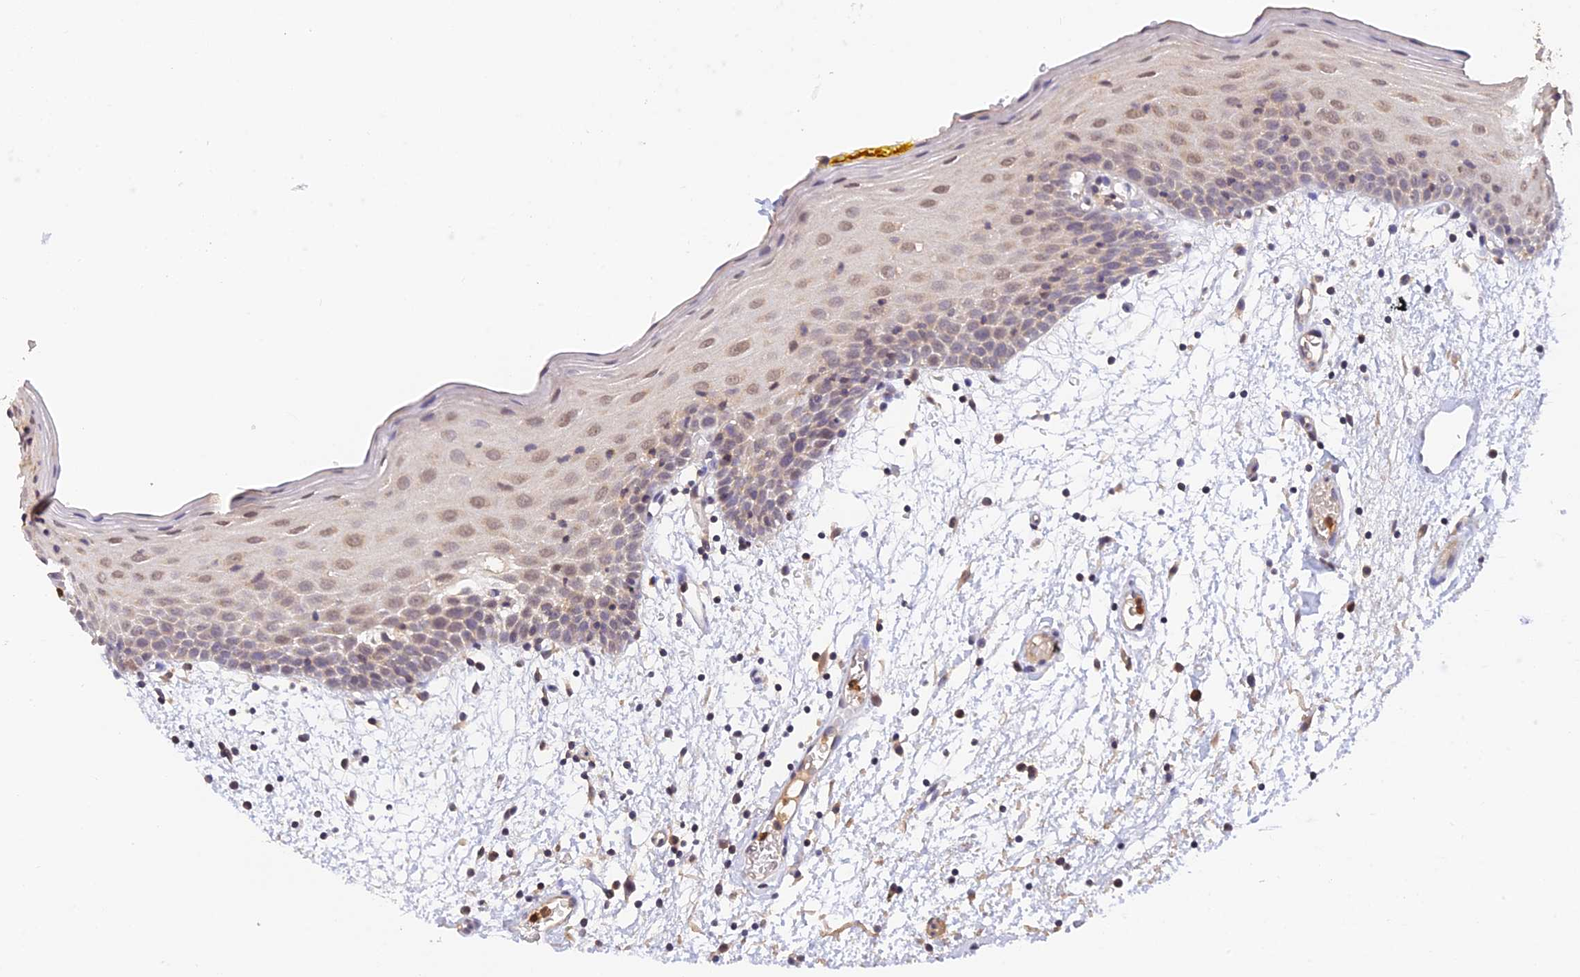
{"staining": {"intensity": "moderate", "quantity": "25%-75%", "location": "nuclear"}, "tissue": "oral mucosa", "cell_type": "Squamous epithelial cells", "image_type": "normal", "snomed": [{"axis": "morphology", "description": "Normal tissue, NOS"}, {"axis": "topography", "description": "Skeletal muscle"}, {"axis": "topography", "description": "Oral tissue"}, {"axis": "topography", "description": "Salivary gland"}, {"axis": "topography", "description": "Peripheral nerve tissue"}], "caption": "Oral mucosa stained for a protein (brown) shows moderate nuclear positive expression in about 25%-75% of squamous epithelial cells.", "gene": "PEX16", "patient": {"sex": "male", "age": 54}}